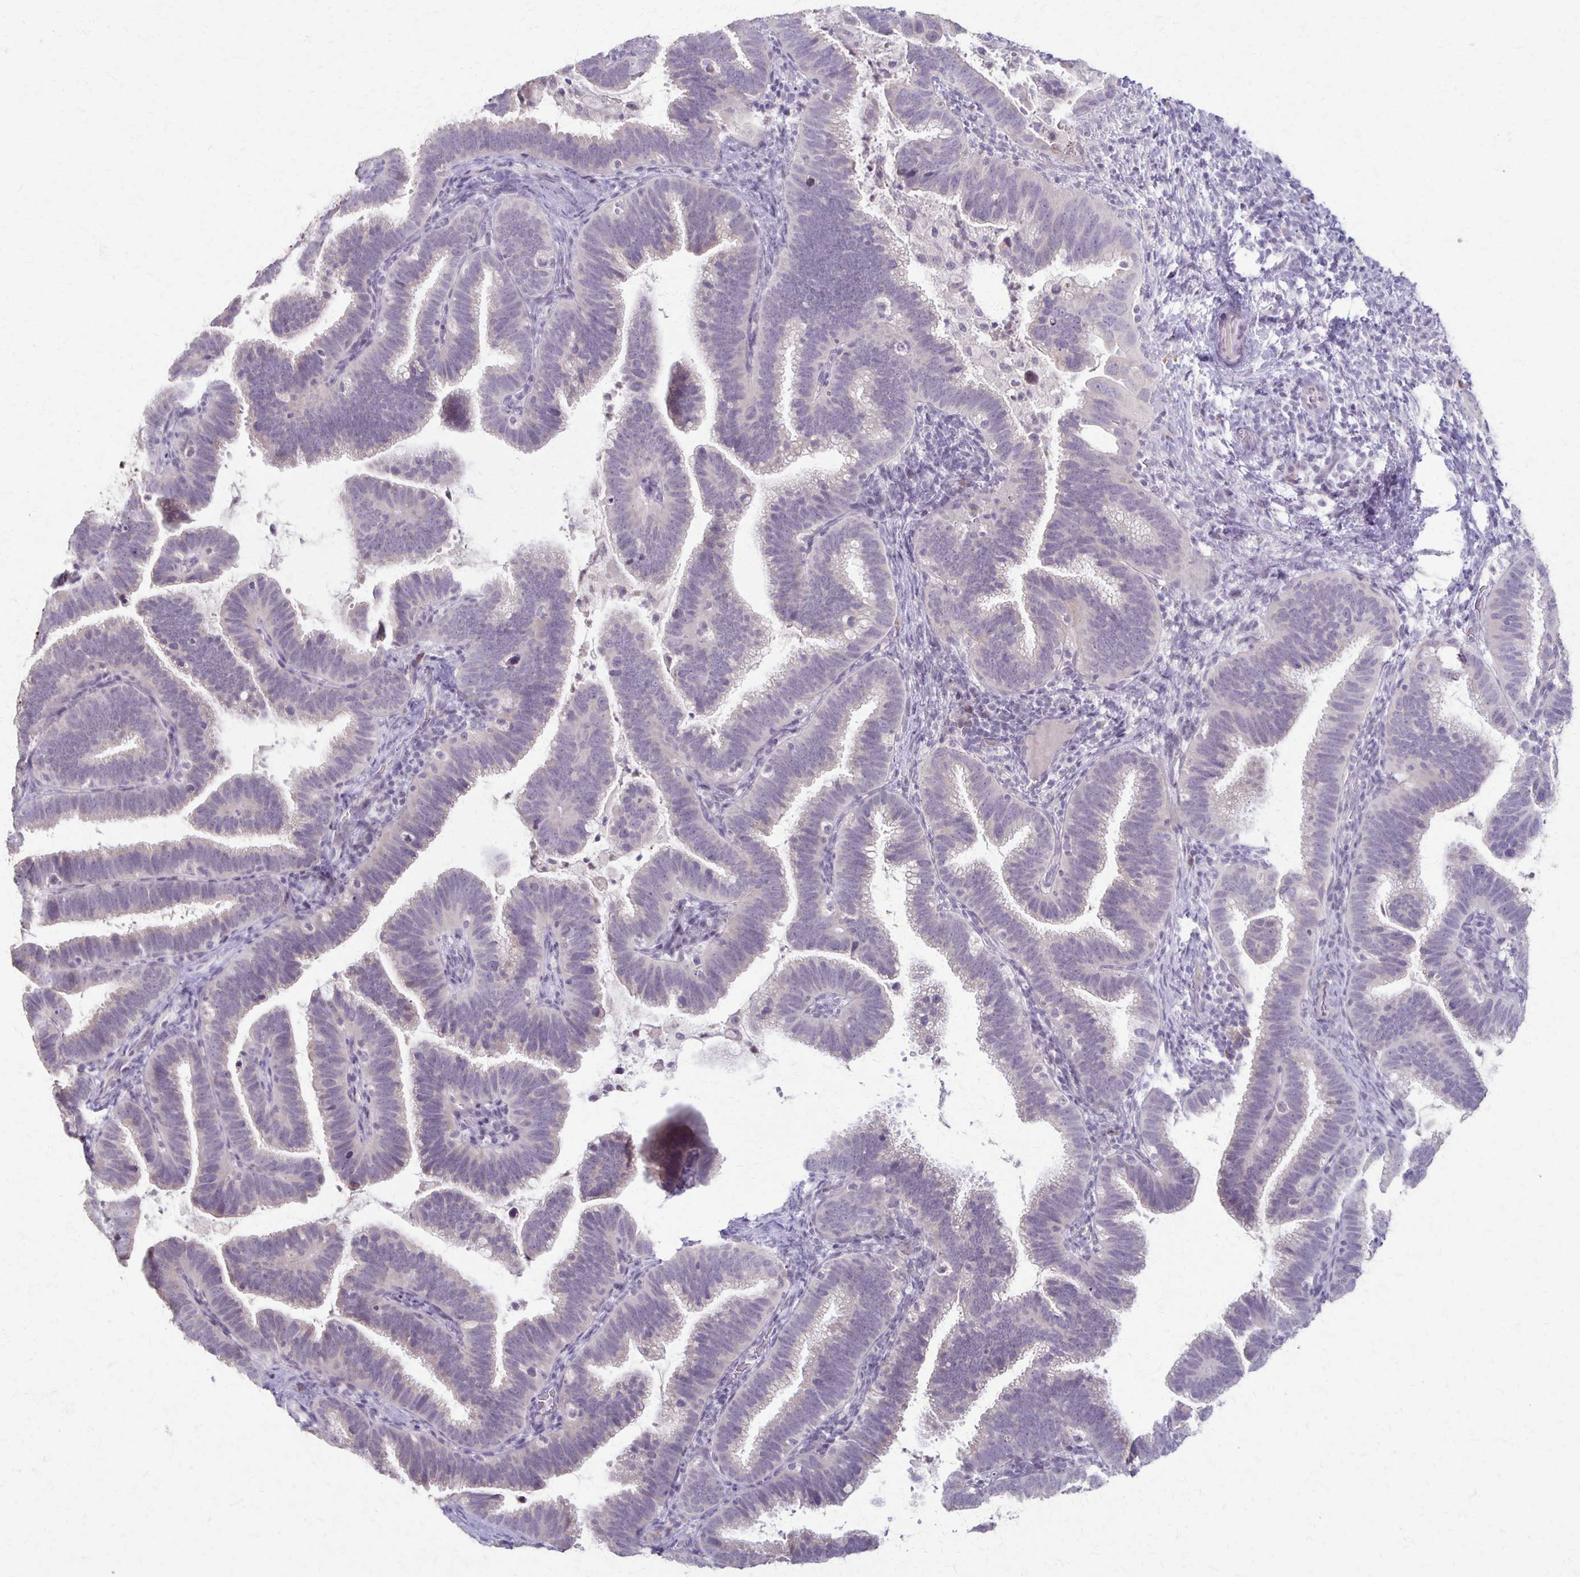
{"staining": {"intensity": "negative", "quantity": "none", "location": "none"}, "tissue": "cervical cancer", "cell_type": "Tumor cells", "image_type": "cancer", "snomed": [{"axis": "morphology", "description": "Adenocarcinoma, NOS"}, {"axis": "topography", "description": "Cervix"}], "caption": "A micrograph of cervical cancer (adenocarcinoma) stained for a protein reveals no brown staining in tumor cells.", "gene": "SLC35E2B", "patient": {"sex": "female", "age": 61}}